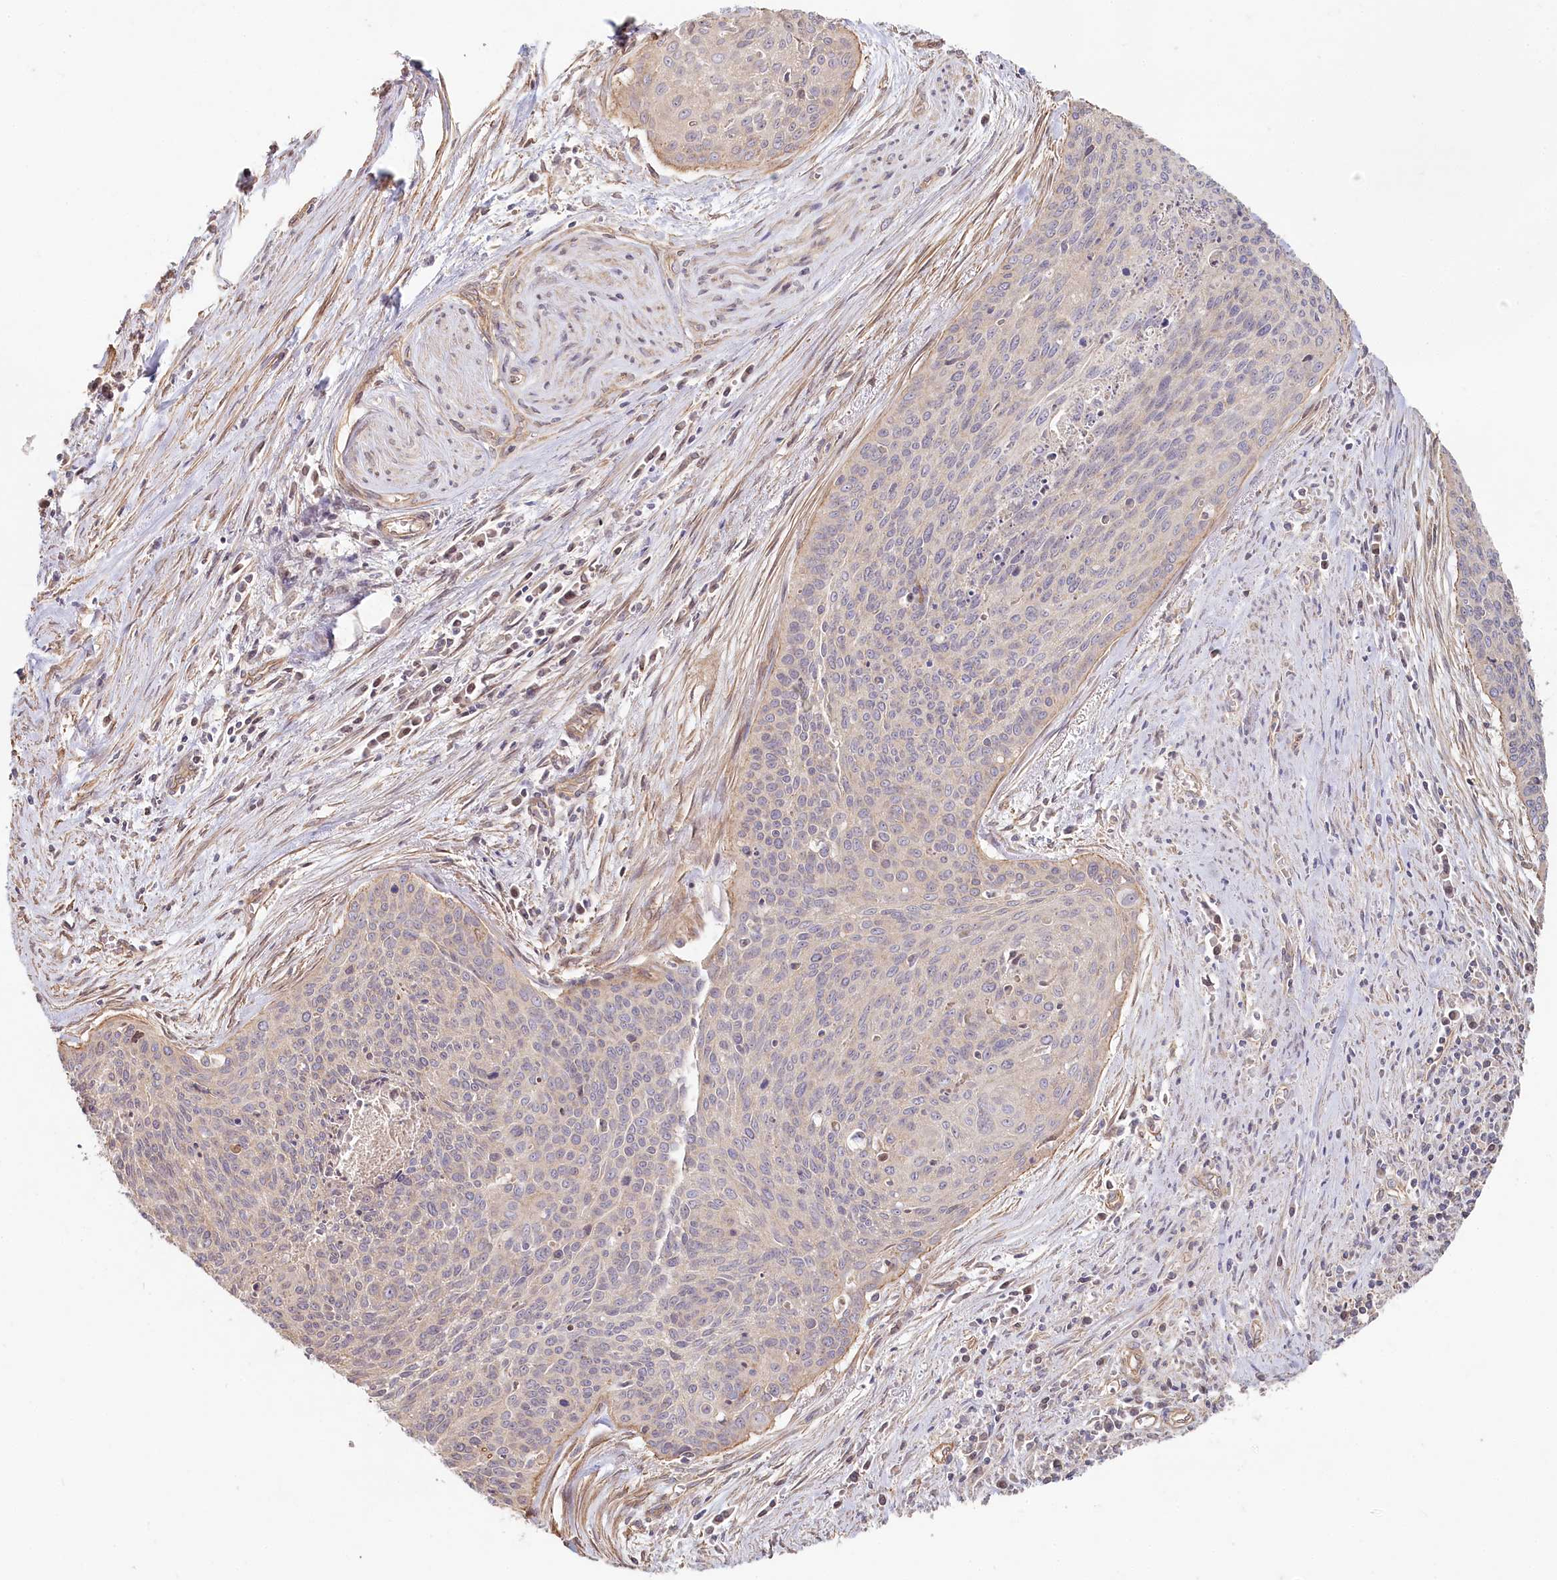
{"staining": {"intensity": "negative", "quantity": "none", "location": "none"}, "tissue": "cervical cancer", "cell_type": "Tumor cells", "image_type": "cancer", "snomed": [{"axis": "morphology", "description": "Squamous cell carcinoma, NOS"}, {"axis": "topography", "description": "Cervix"}], "caption": "Tumor cells show no significant staining in cervical squamous cell carcinoma.", "gene": "TCHP", "patient": {"sex": "female", "age": 55}}